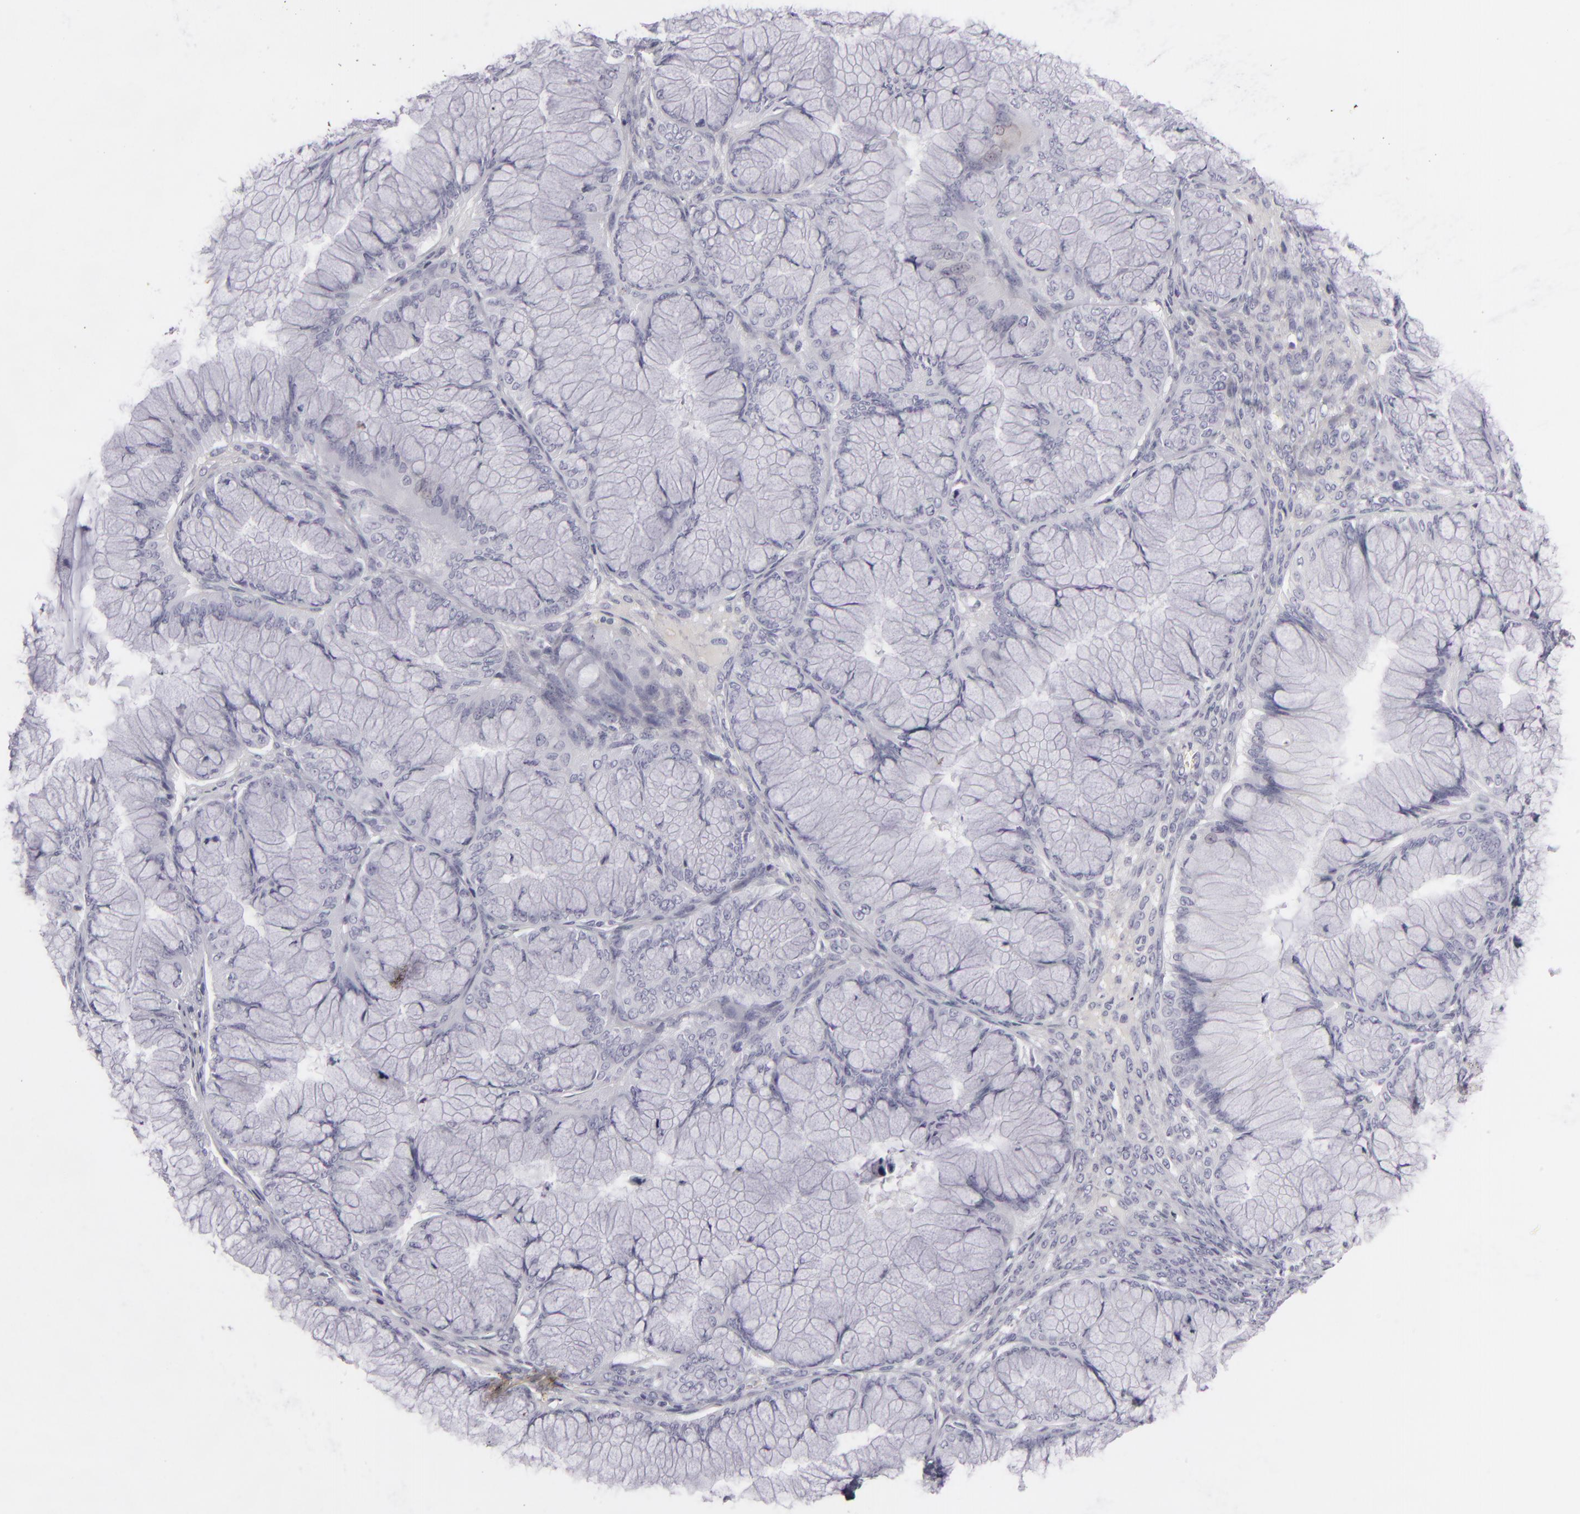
{"staining": {"intensity": "negative", "quantity": "none", "location": "none"}, "tissue": "ovarian cancer", "cell_type": "Tumor cells", "image_type": "cancer", "snomed": [{"axis": "morphology", "description": "Cystadenocarcinoma, mucinous, NOS"}, {"axis": "topography", "description": "Ovary"}], "caption": "Immunohistochemistry (IHC) micrograph of neoplastic tissue: human ovarian cancer (mucinous cystadenocarcinoma) stained with DAB shows no significant protein staining in tumor cells. (Stains: DAB immunohistochemistry (IHC) with hematoxylin counter stain, Microscopy: brightfield microscopy at high magnification).", "gene": "CDX2", "patient": {"sex": "female", "age": 63}}